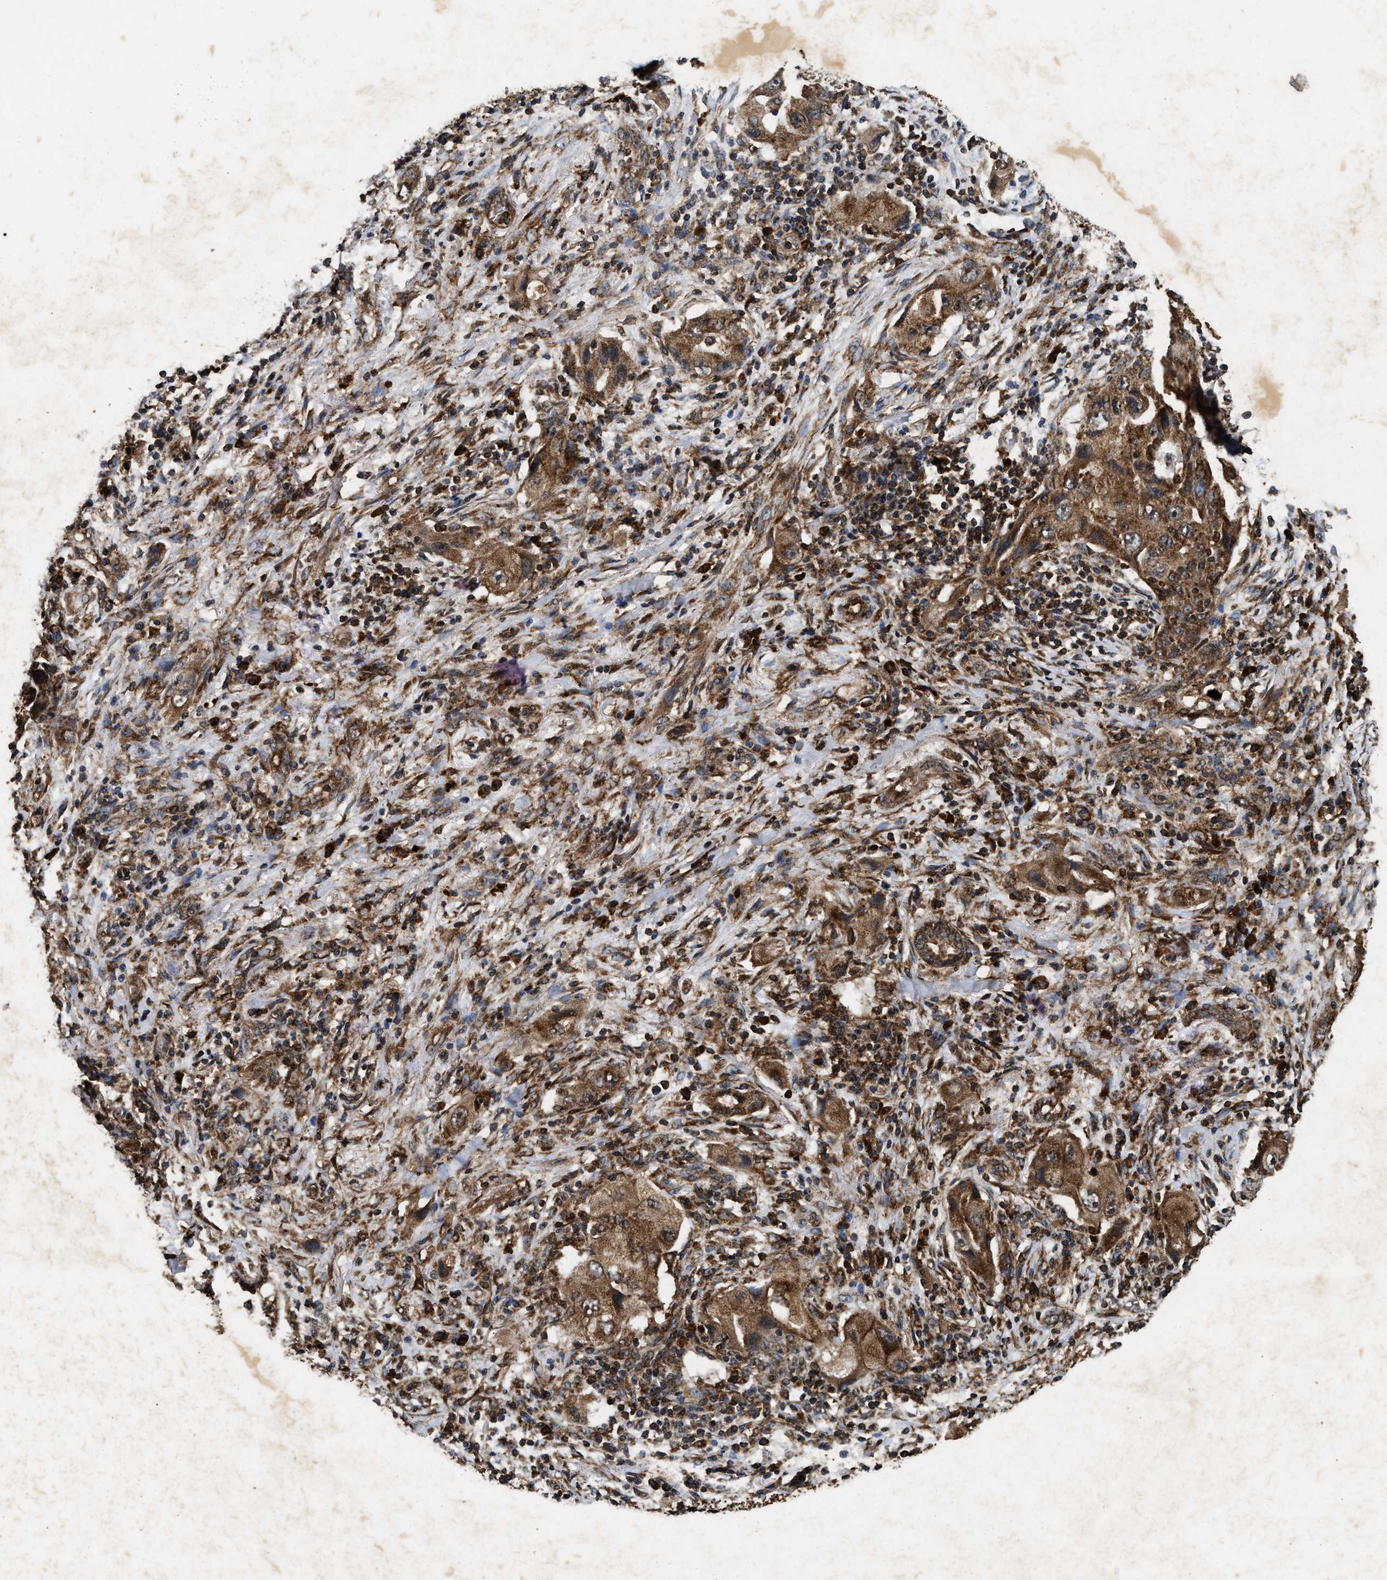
{"staining": {"intensity": "moderate", "quantity": ">75%", "location": "cytoplasmic/membranous"}, "tissue": "lung cancer", "cell_type": "Tumor cells", "image_type": "cancer", "snomed": [{"axis": "morphology", "description": "Adenocarcinoma, NOS"}, {"axis": "topography", "description": "Lung"}], "caption": "Human adenocarcinoma (lung) stained with a brown dye displays moderate cytoplasmic/membranous positive positivity in about >75% of tumor cells.", "gene": "ACOX1", "patient": {"sex": "female", "age": 65}}